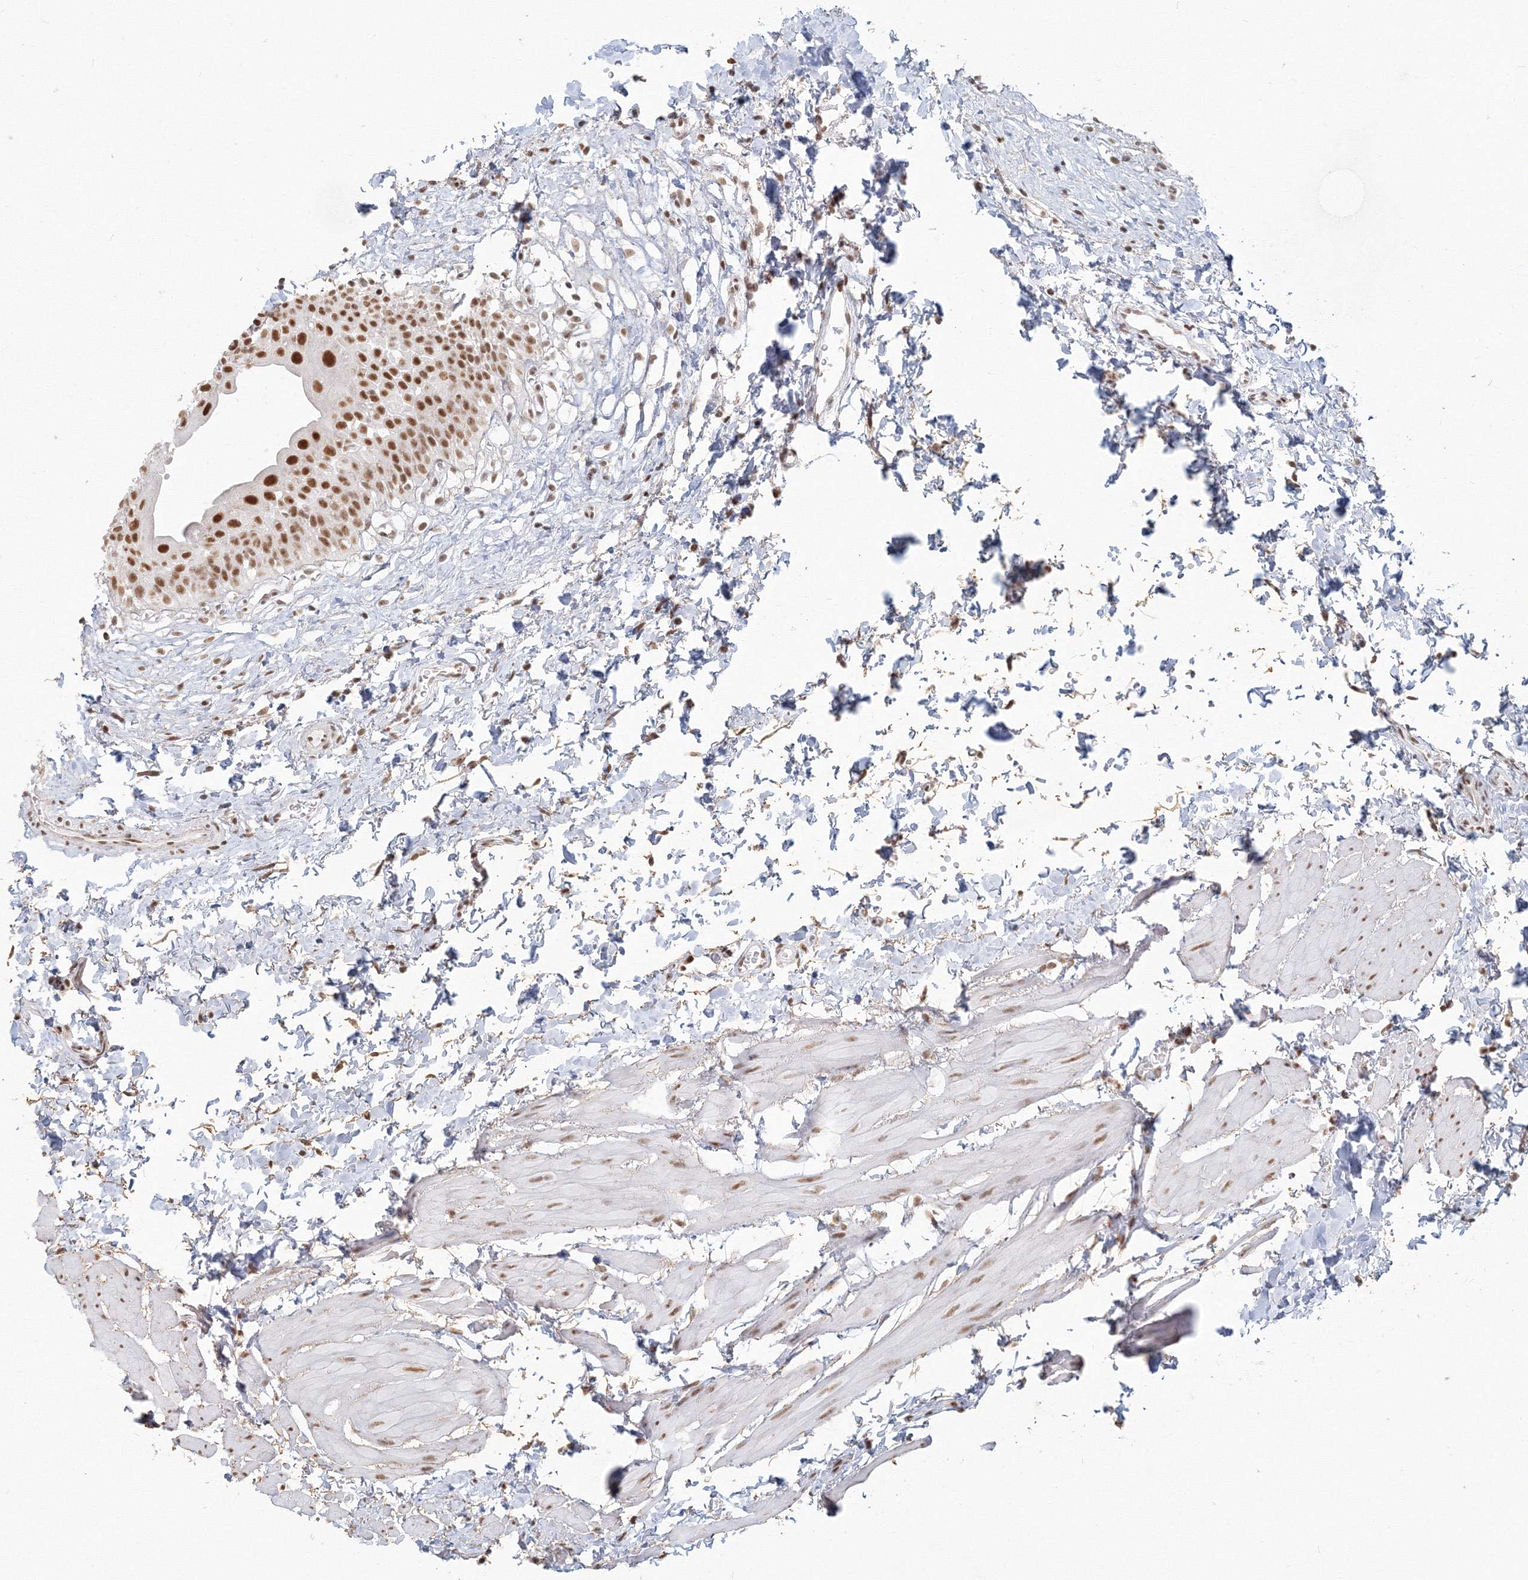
{"staining": {"intensity": "strong", "quantity": ">75%", "location": "nuclear"}, "tissue": "urinary bladder", "cell_type": "Urothelial cells", "image_type": "normal", "snomed": [{"axis": "morphology", "description": "Normal tissue, NOS"}, {"axis": "topography", "description": "Urinary bladder"}], "caption": "DAB immunohistochemical staining of normal human urinary bladder exhibits strong nuclear protein staining in approximately >75% of urothelial cells.", "gene": "PPP4R2", "patient": {"sex": "male", "age": 51}}